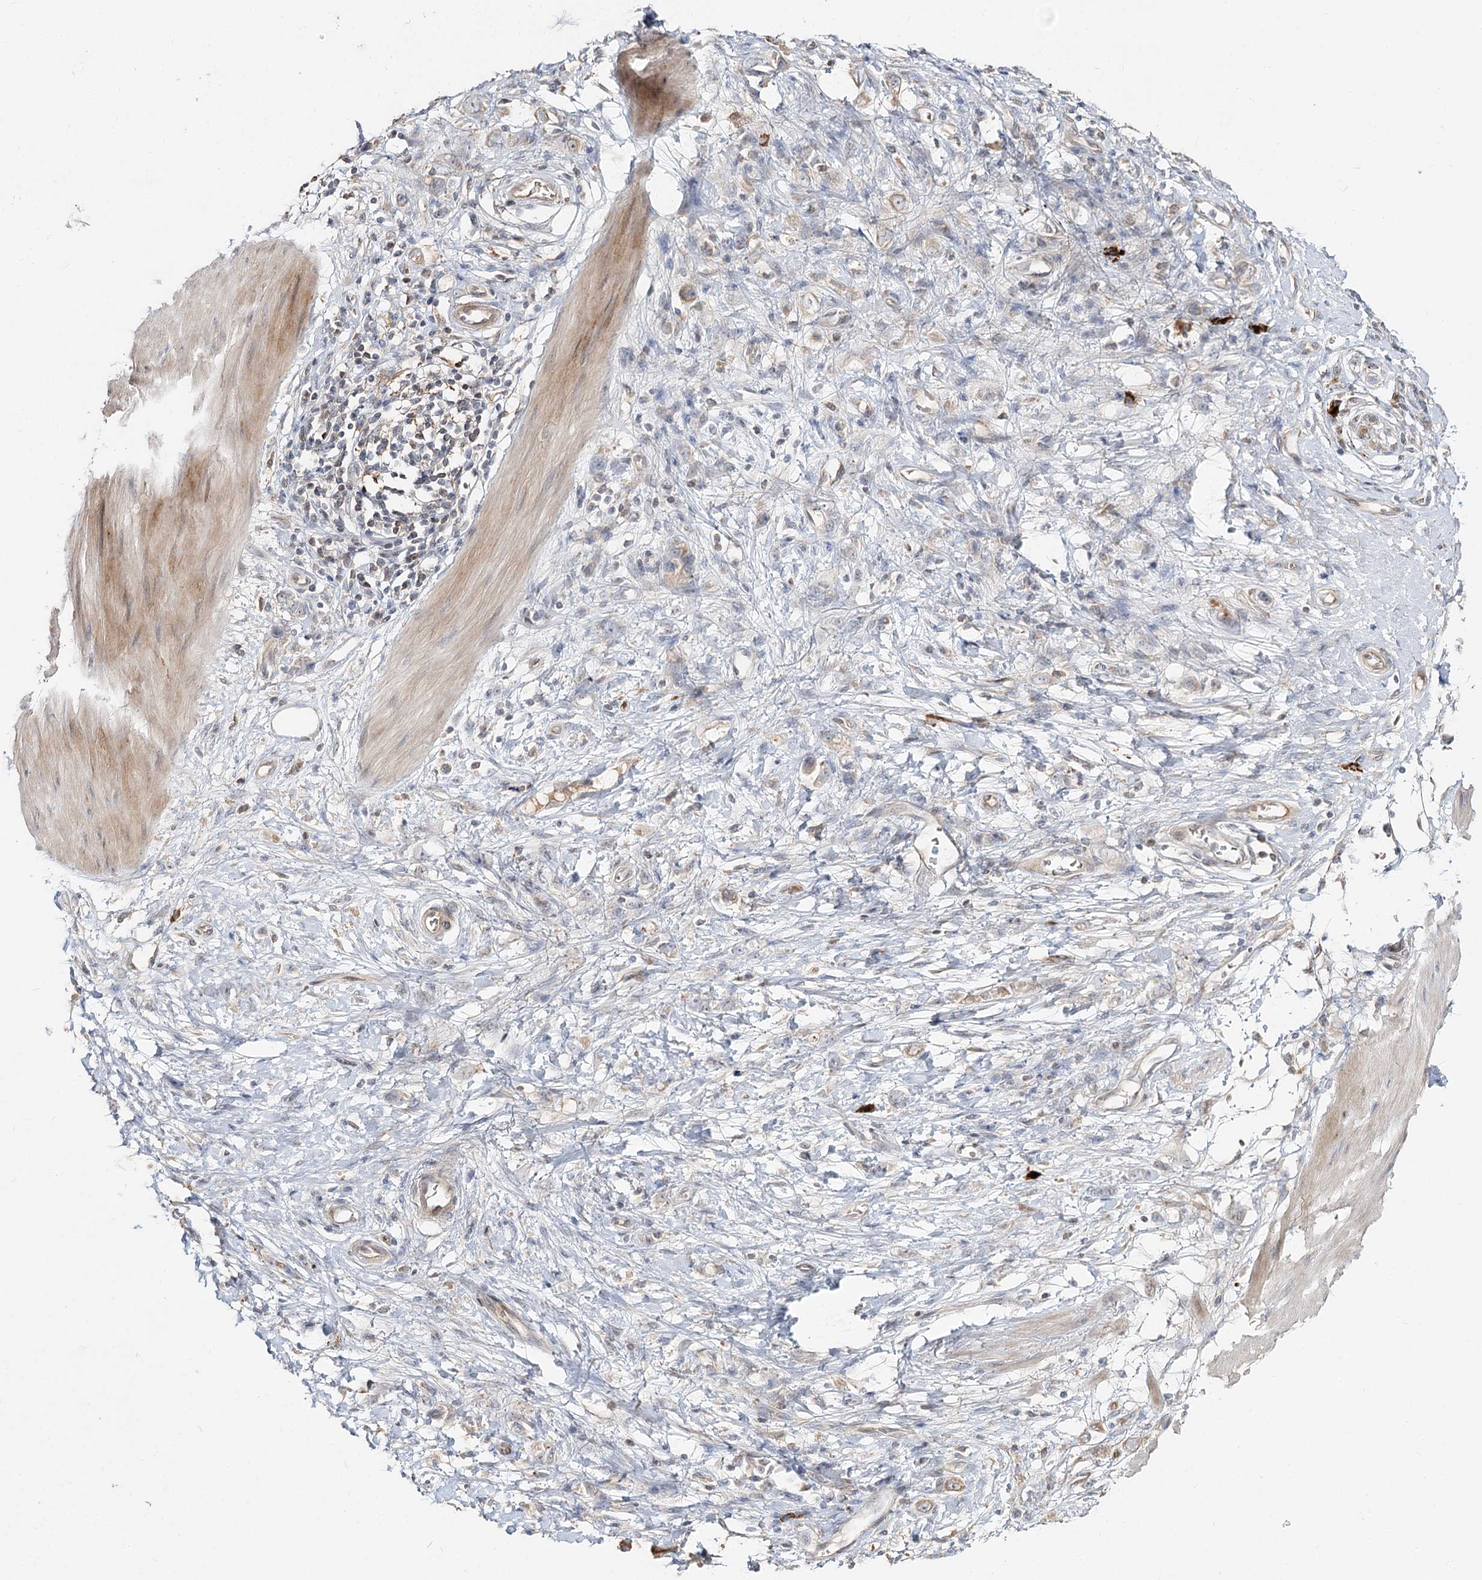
{"staining": {"intensity": "weak", "quantity": "<25%", "location": "cytoplasmic/membranous"}, "tissue": "stomach cancer", "cell_type": "Tumor cells", "image_type": "cancer", "snomed": [{"axis": "morphology", "description": "Adenocarcinoma, NOS"}, {"axis": "topography", "description": "Stomach"}], "caption": "Immunohistochemistry histopathology image of stomach adenocarcinoma stained for a protein (brown), which exhibits no staining in tumor cells.", "gene": "GUCY2C", "patient": {"sex": "female", "age": 76}}